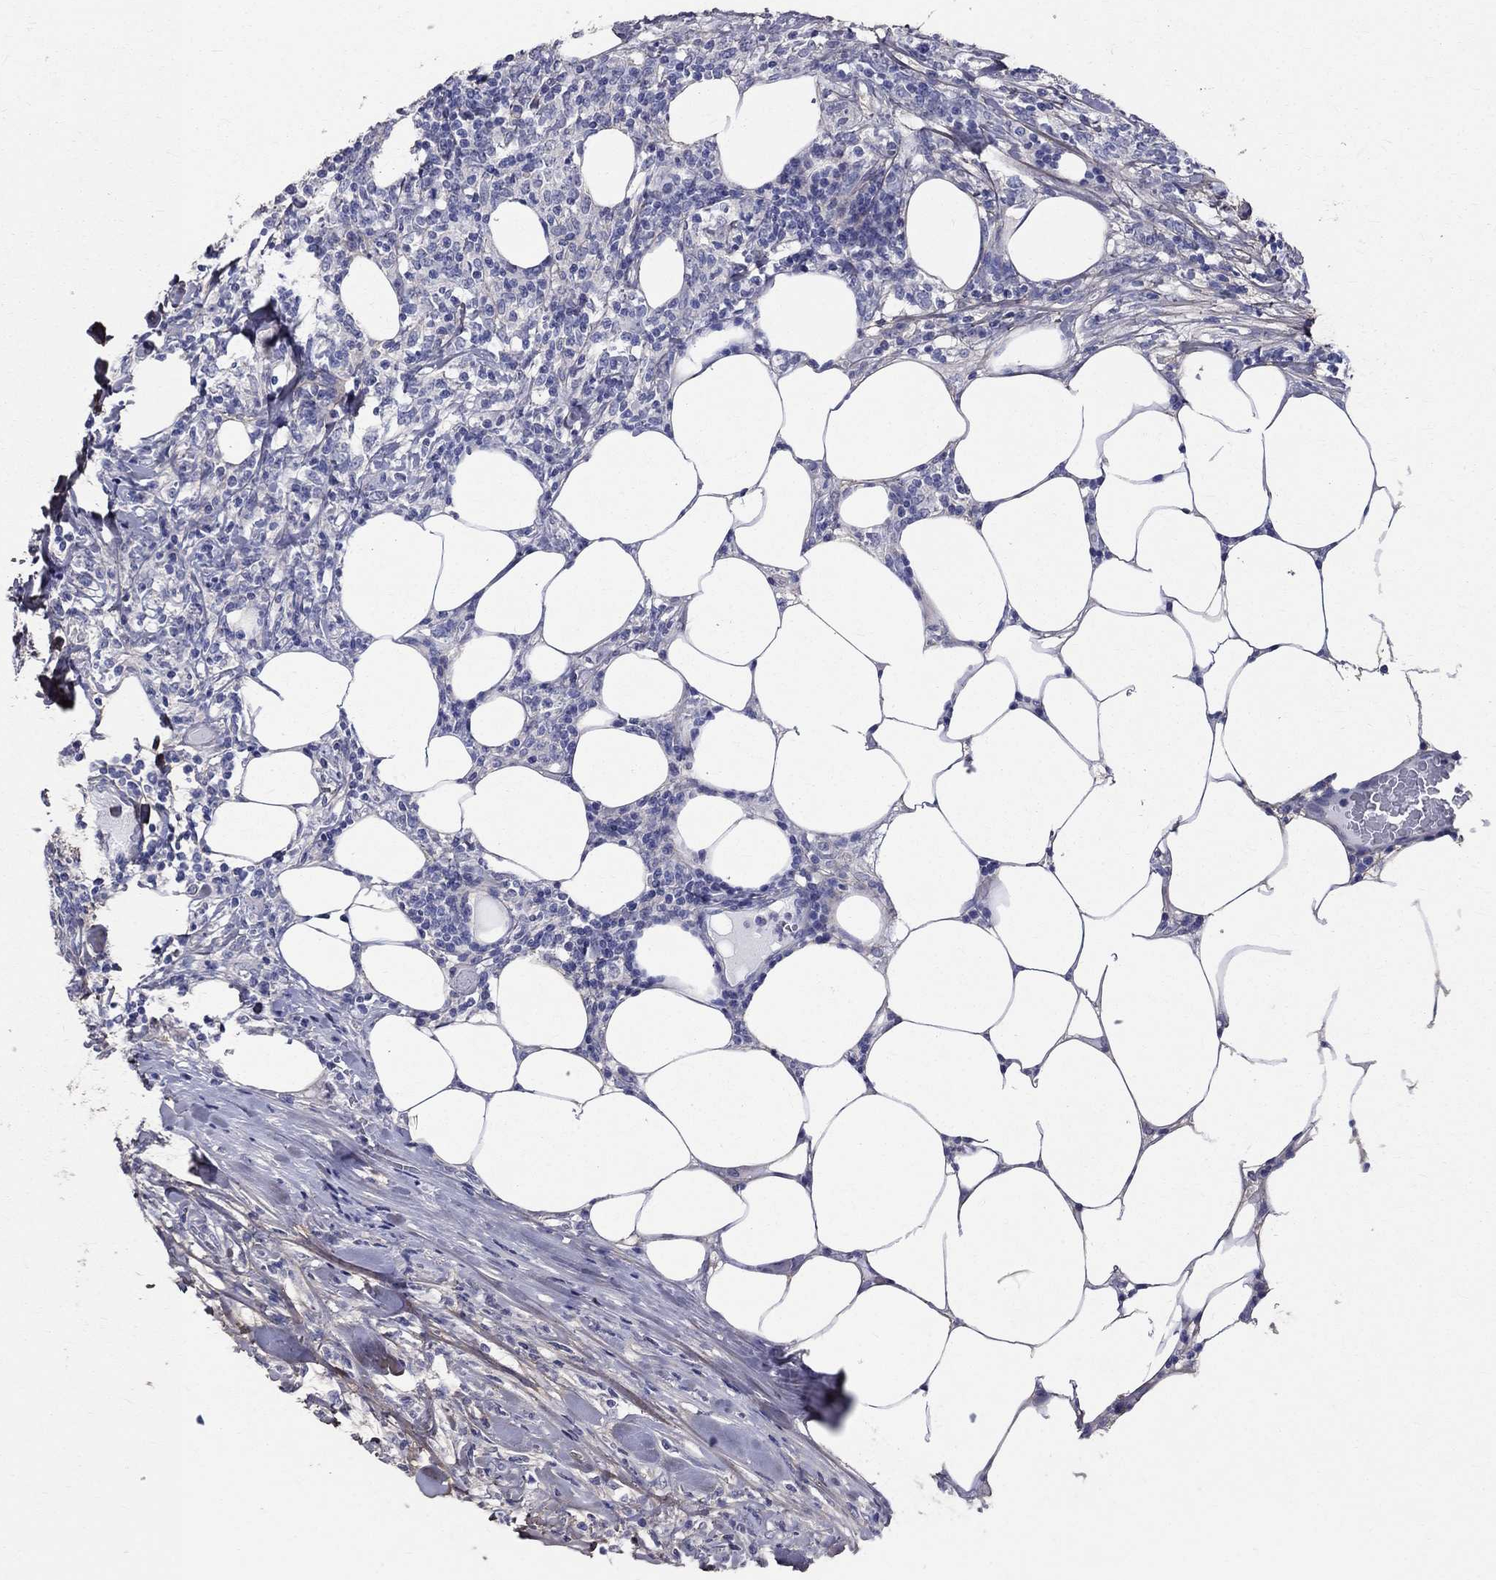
{"staining": {"intensity": "negative", "quantity": "none", "location": "none"}, "tissue": "lymphoma", "cell_type": "Tumor cells", "image_type": "cancer", "snomed": [{"axis": "morphology", "description": "Malignant lymphoma, non-Hodgkin's type, High grade"}, {"axis": "topography", "description": "Lymph node"}], "caption": "Immunohistochemical staining of lymphoma demonstrates no significant staining in tumor cells. Brightfield microscopy of immunohistochemistry (IHC) stained with DAB (brown) and hematoxylin (blue), captured at high magnification.", "gene": "ANXA10", "patient": {"sex": "female", "age": 84}}